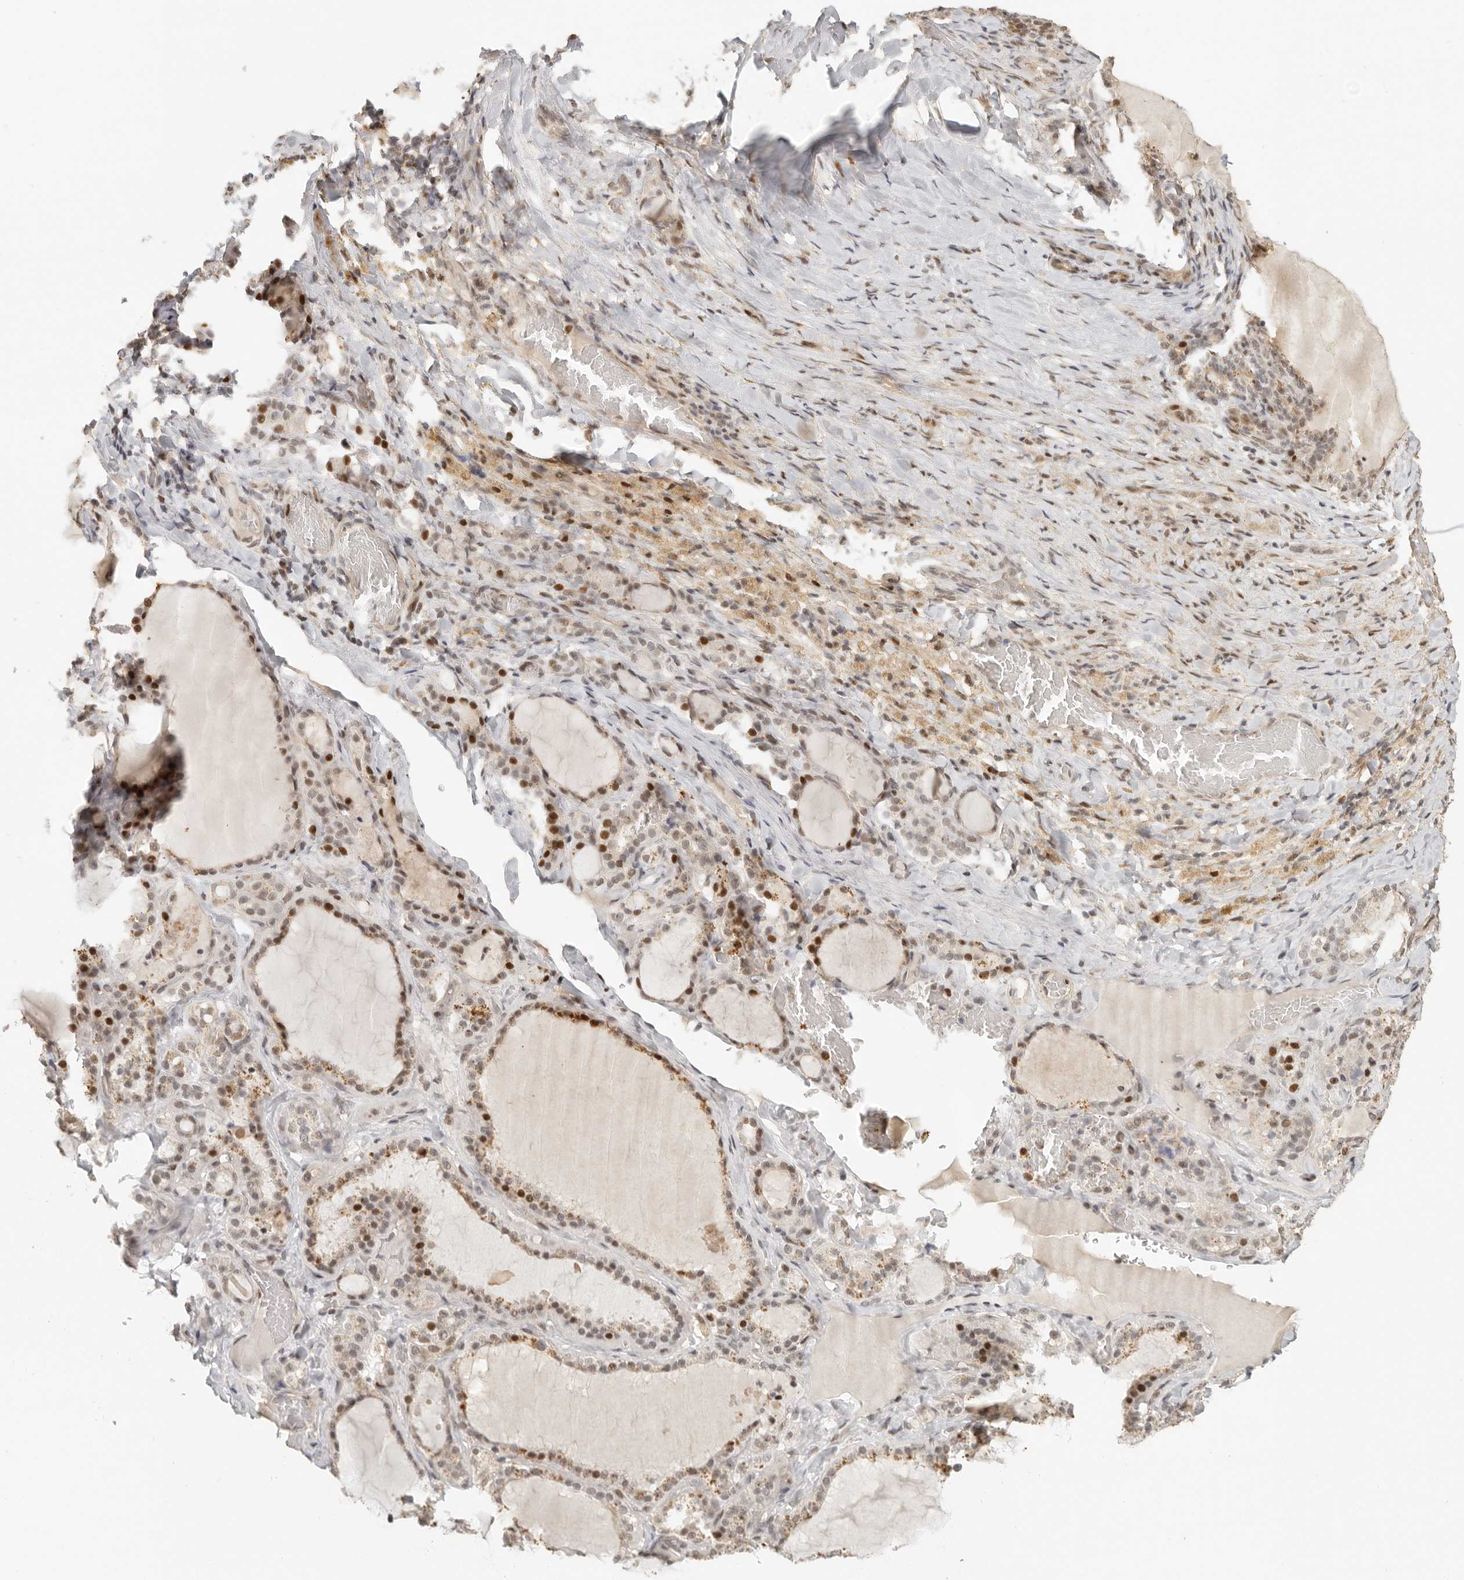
{"staining": {"intensity": "strong", "quantity": "25%-75%", "location": "nuclear"}, "tissue": "thyroid gland", "cell_type": "Glandular cells", "image_type": "normal", "snomed": [{"axis": "morphology", "description": "Normal tissue, NOS"}, {"axis": "topography", "description": "Thyroid gland"}], "caption": "Unremarkable thyroid gland reveals strong nuclear positivity in about 25%-75% of glandular cells.", "gene": "GPBP1L1", "patient": {"sex": "female", "age": 22}}